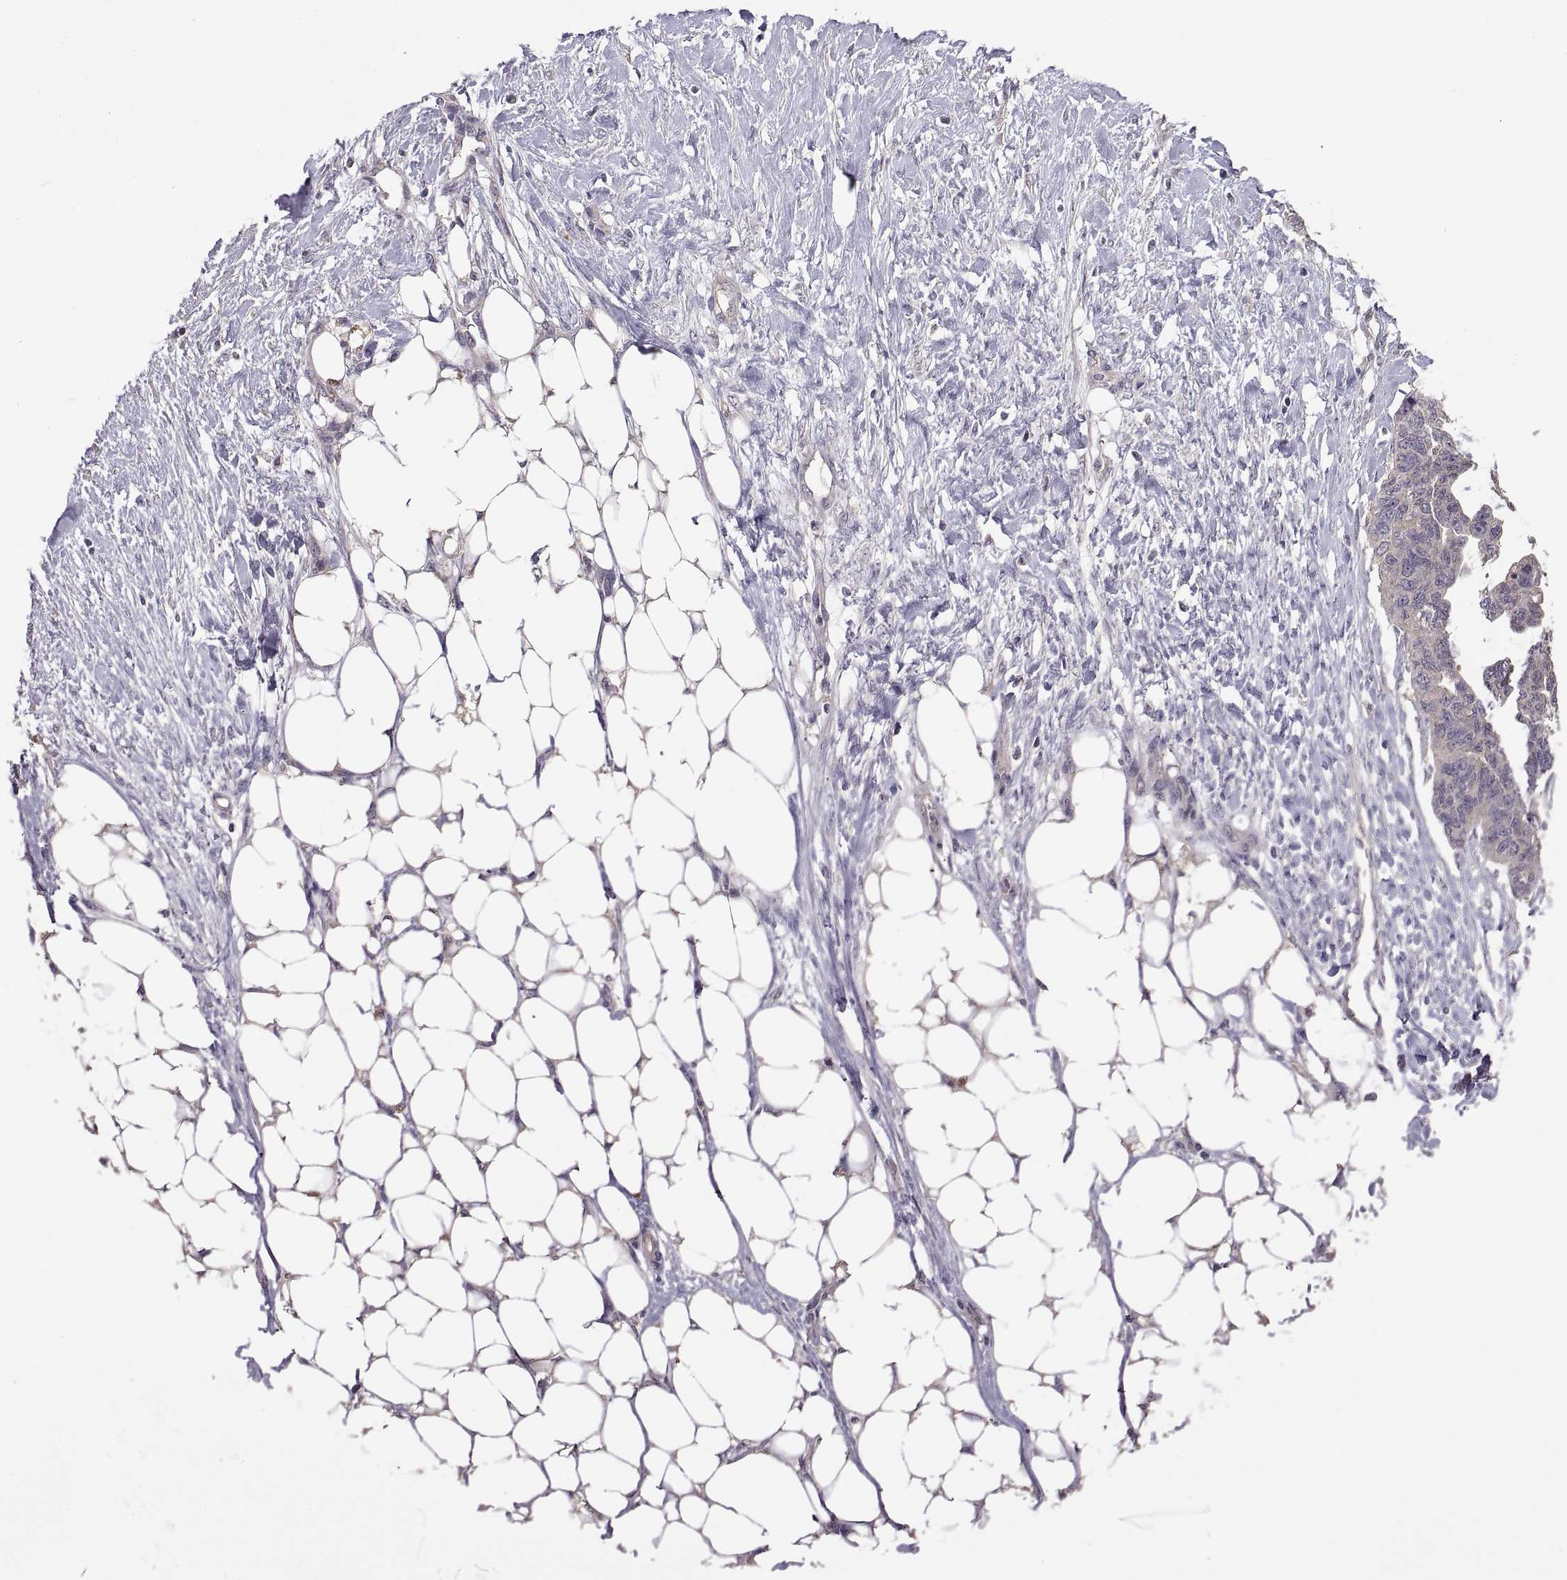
{"staining": {"intensity": "negative", "quantity": "none", "location": "none"}, "tissue": "ovarian cancer", "cell_type": "Tumor cells", "image_type": "cancer", "snomed": [{"axis": "morphology", "description": "Cystadenocarcinoma, serous, NOS"}, {"axis": "topography", "description": "Ovary"}], "caption": "DAB (3,3'-diaminobenzidine) immunohistochemical staining of serous cystadenocarcinoma (ovarian) exhibits no significant staining in tumor cells.", "gene": "NMNAT2", "patient": {"sex": "female", "age": 69}}